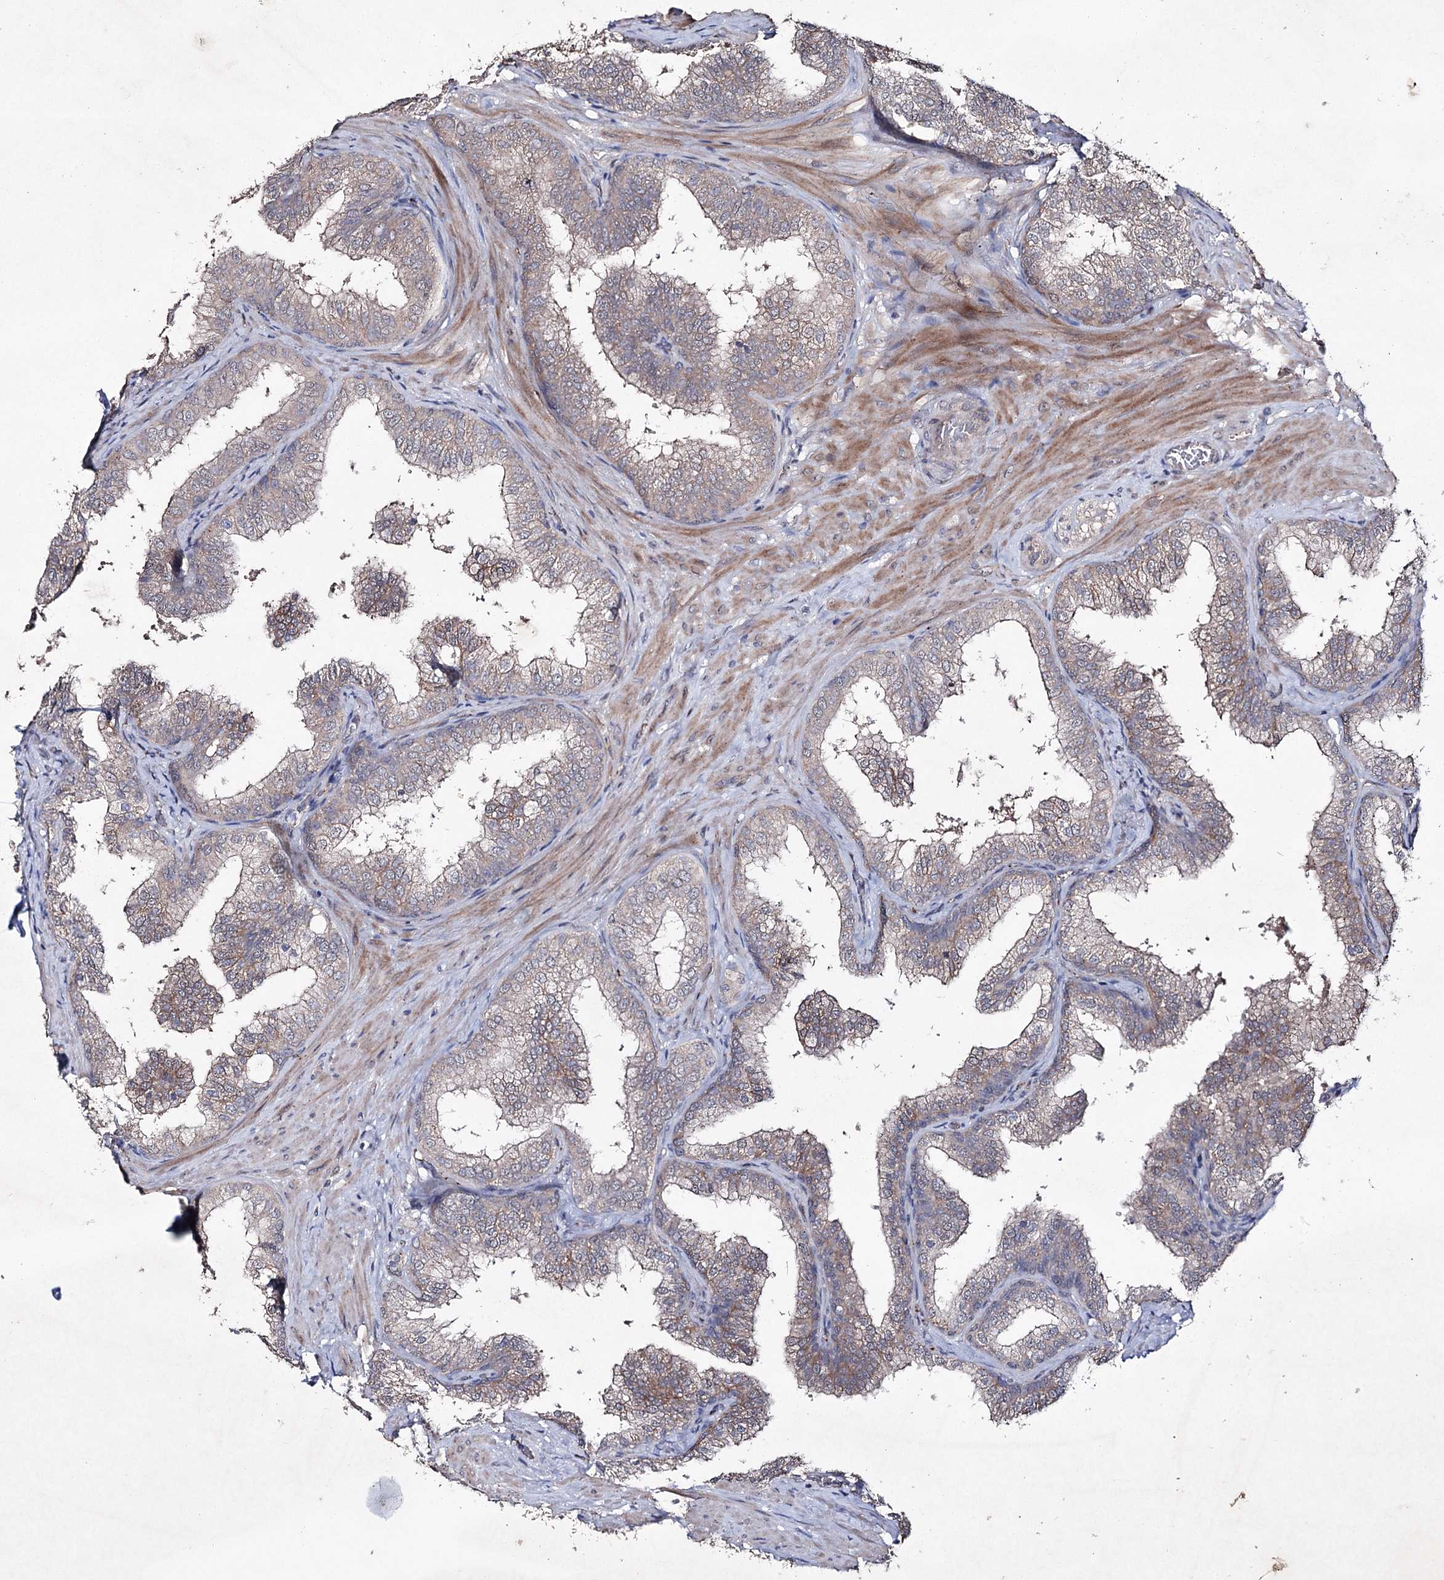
{"staining": {"intensity": "moderate", "quantity": "<25%", "location": "cytoplasmic/membranous"}, "tissue": "prostate", "cell_type": "Glandular cells", "image_type": "normal", "snomed": [{"axis": "morphology", "description": "Normal tissue, NOS"}, {"axis": "topography", "description": "Prostate"}], "caption": "A low amount of moderate cytoplasmic/membranous staining is appreciated in about <25% of glandular cells in normal prostate.", "gene": "SEMA4G", "patient": {"sex": "male", "age": 60}}